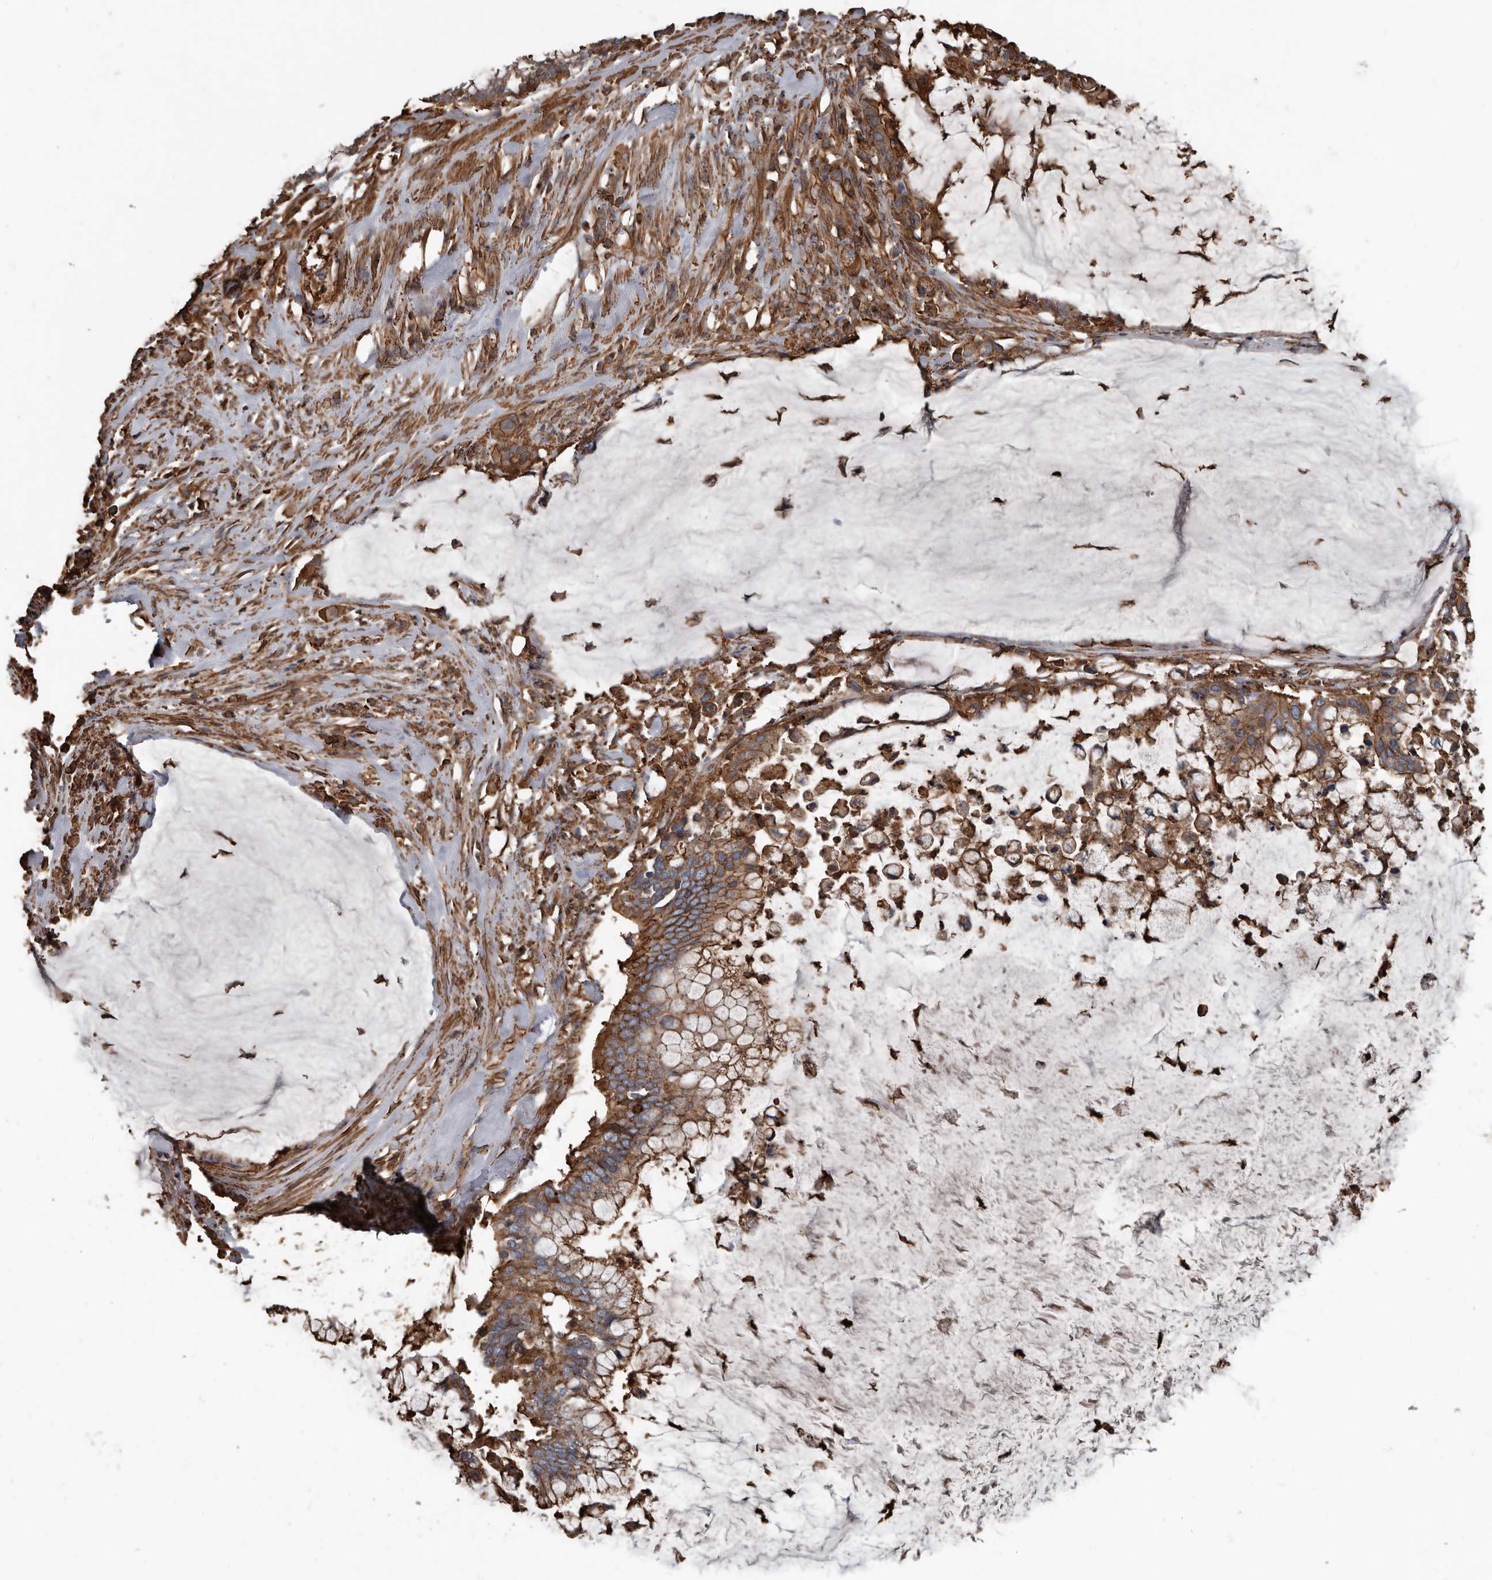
{"staining": {"intensity": "moderate", "quantity": ">75%", "location": "cytoplasmic/membranous"}, "tissue": "pancreatic cancer", "cell_type": "Tumor cells", "image_type": "cancer", "snomed": [{"axis": "morphology", "description": "Adenocarcinoma, NOS"}, {"axis": "topography", "description": "Pancreas"}], "caption": "DAB immunohistochemical staining of pancreatic cancer (adenocarcinoma) demonstrates moderate cytoplasmic/membranous protein positivity in about >75% of tumor cells.", "gene": "DENND6B", "patient": {"sex": "male", "age": 41}}